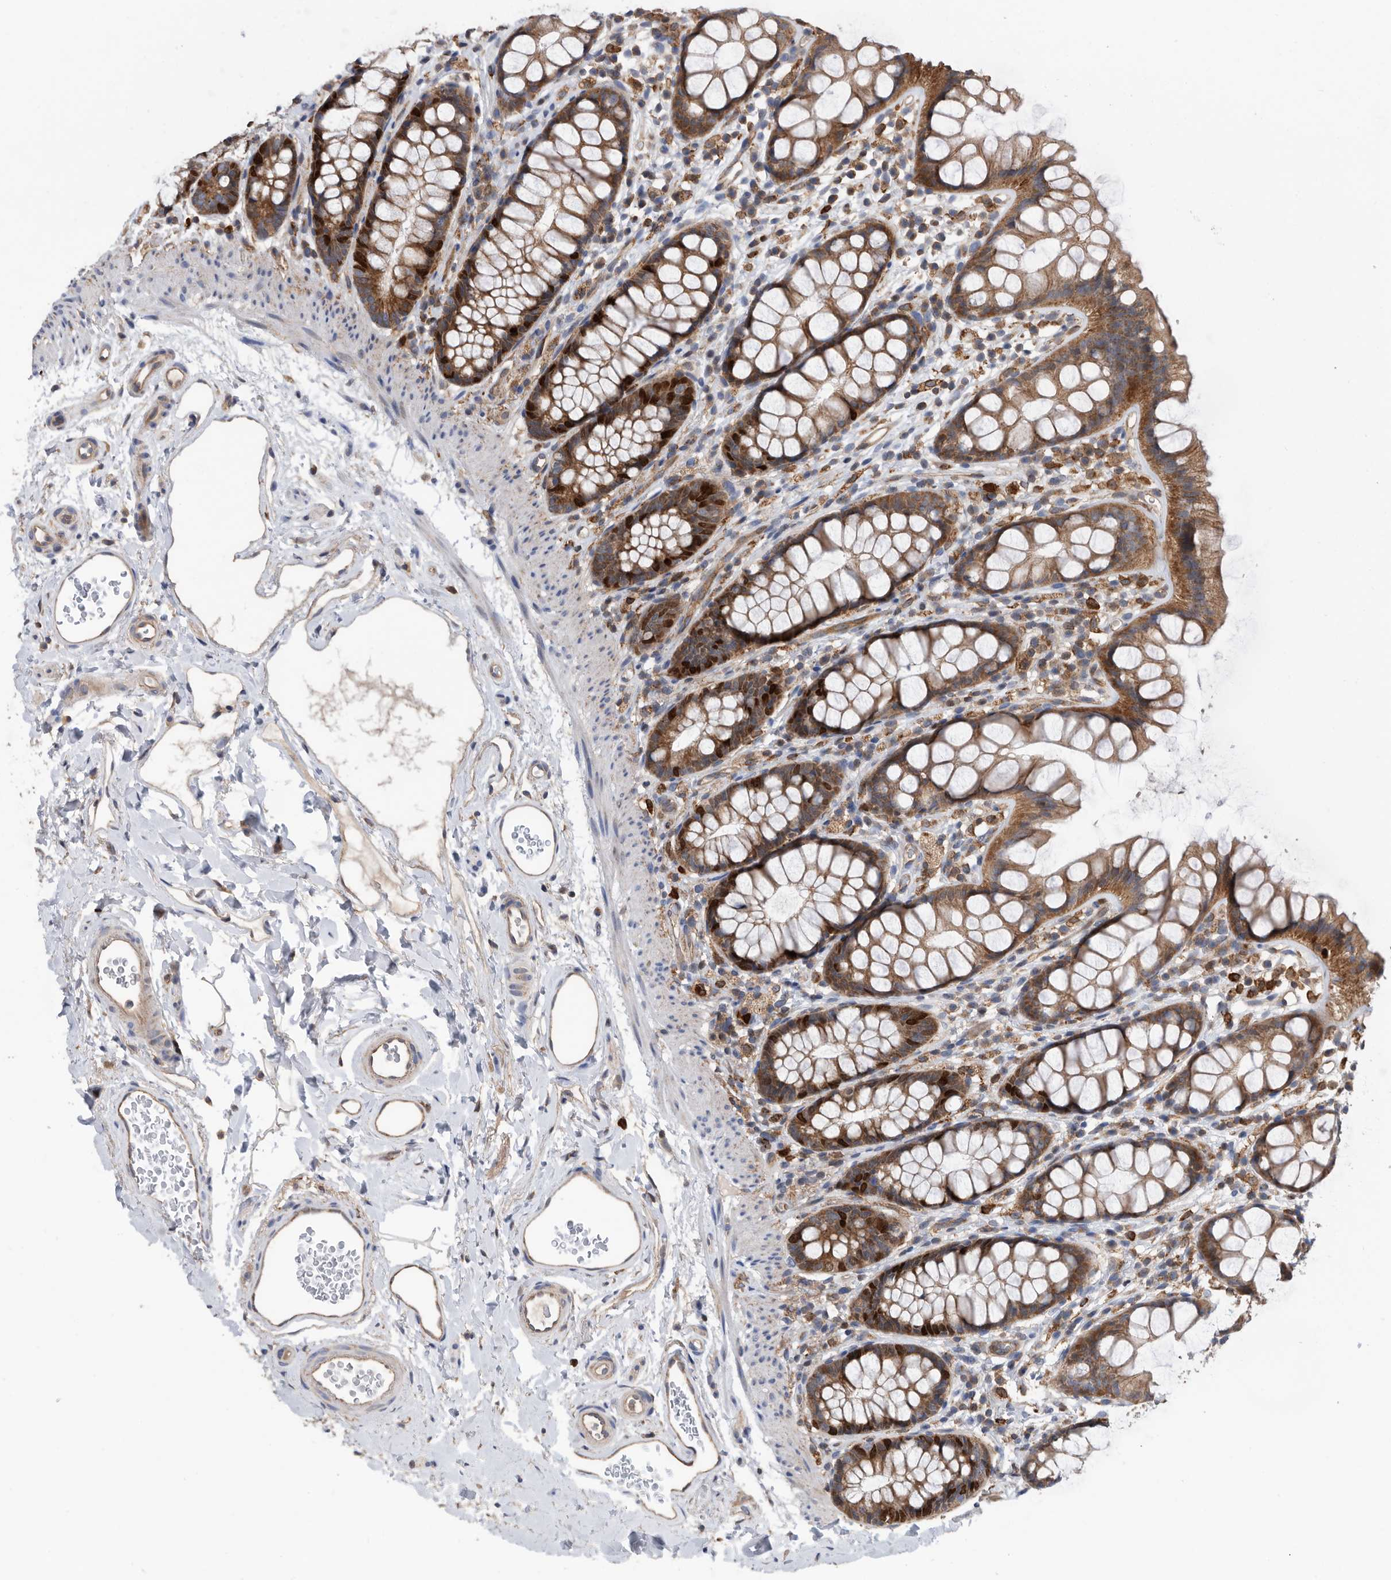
{"staining": {"intensity": "moderate", "quantity": ">75%", "location": "cytoplasmic/membranous,nuclear"}, "tissue": "rectum", "cell_type": "Glandular cells", "image_type": "normal", "snomed": [{"axis": "morphology", "description": "Normal tissue, NOS"}, {"axis": "topography", "description": "Rectum"}], "caption": "Immunohistochemical staining of unremarkable rectum exhibits medium levels of moderate cytoplasmic/membranous,nuclear expression in approximately >75% of glandular cells.", "gene": "ATAD2", "patient": {"sex": "female", "age": 65}}